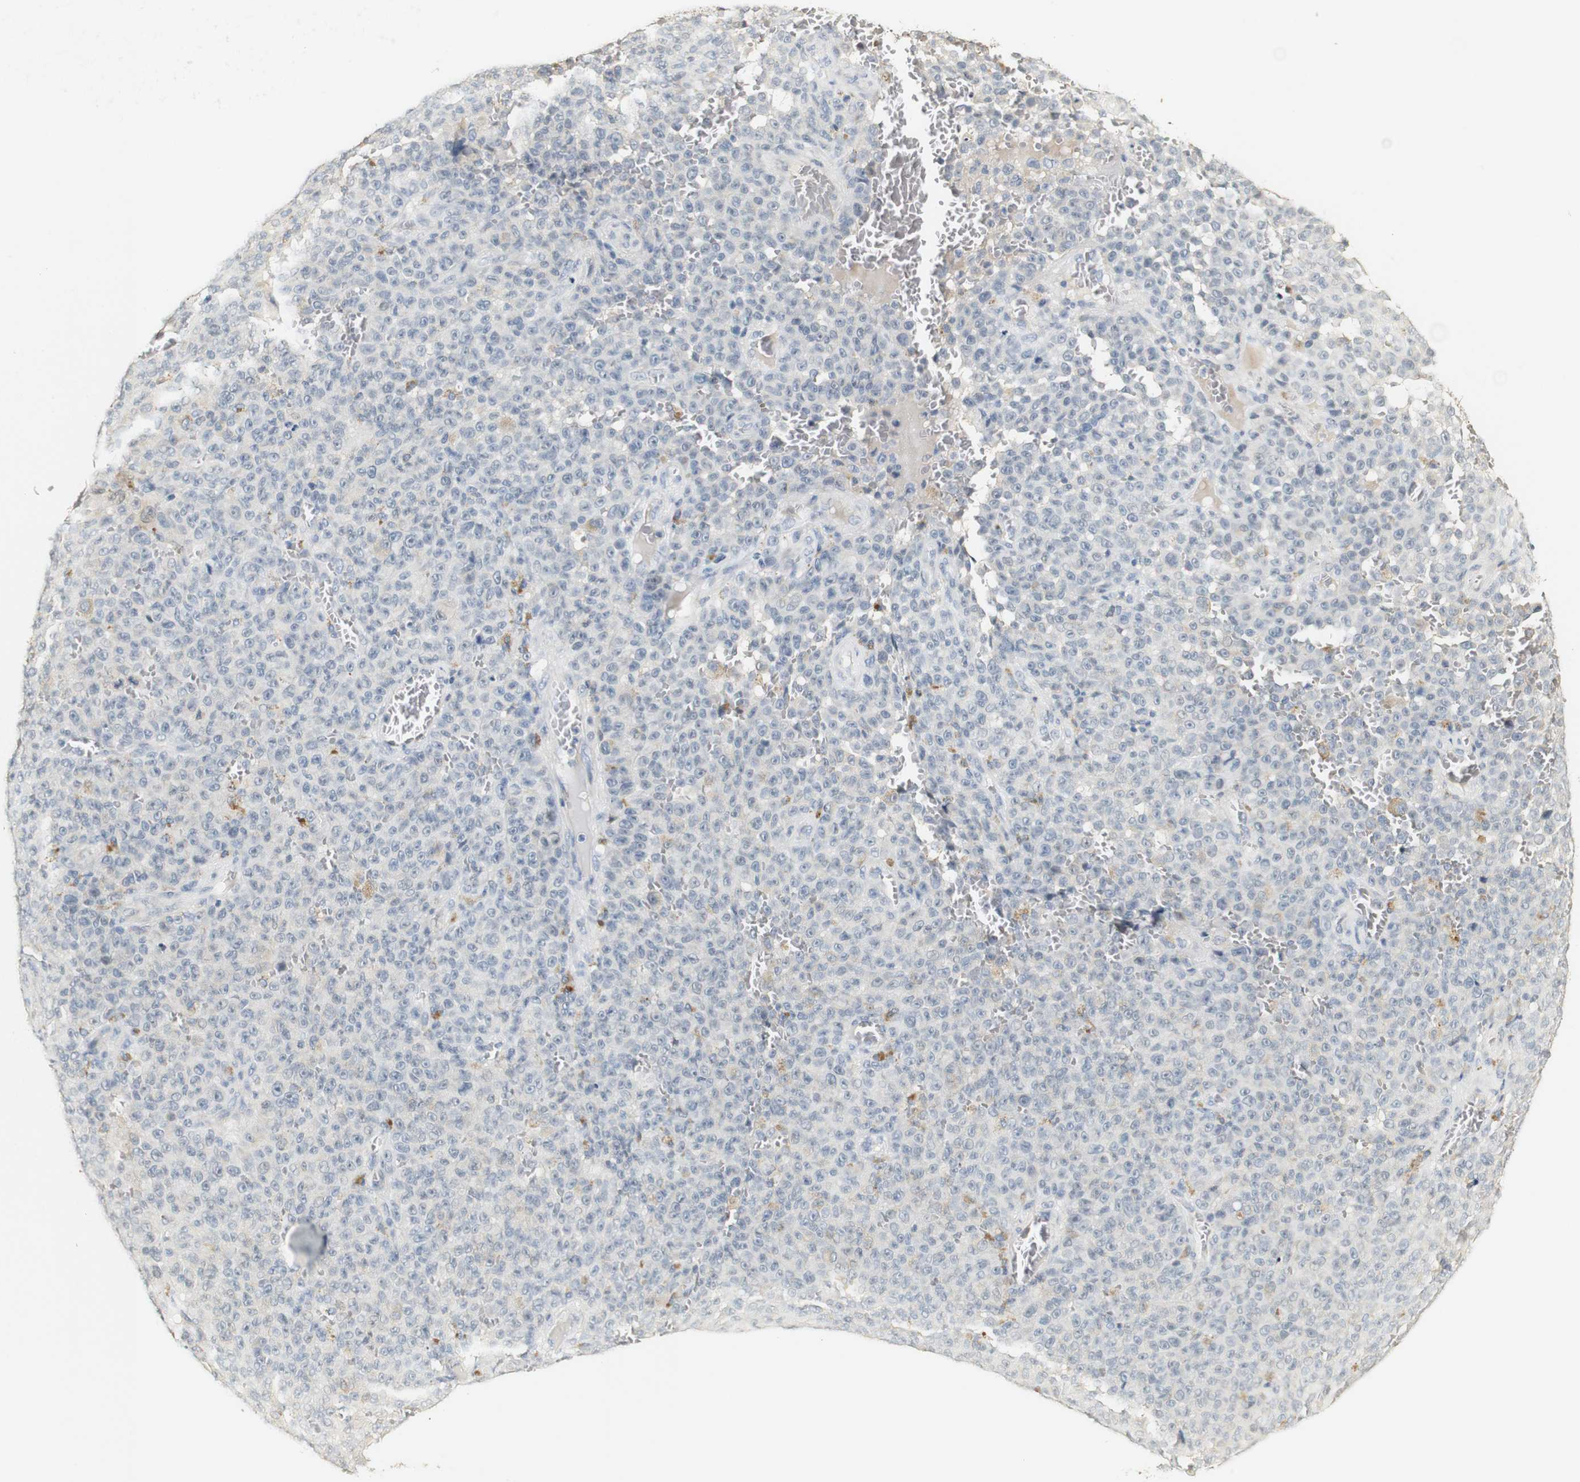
{"staining": {"intensity": "negative", "quantity": "none", "location": "none"}, "tissue": "melanoma", "cell_type": "Tumor cells", "image_type": "cancer", "snomed": [{"axis": "morphology", "description": "Malignant melanoma, NOS"}, {"axis": "topography", "description": "Skin"}], "caption": "DAB immunohistochemical staining of human malignant melanoma demonstrates no significant expression in tumor cells.", "gene": "SYT7", "patient": {"sex": "female", "age": 82}}